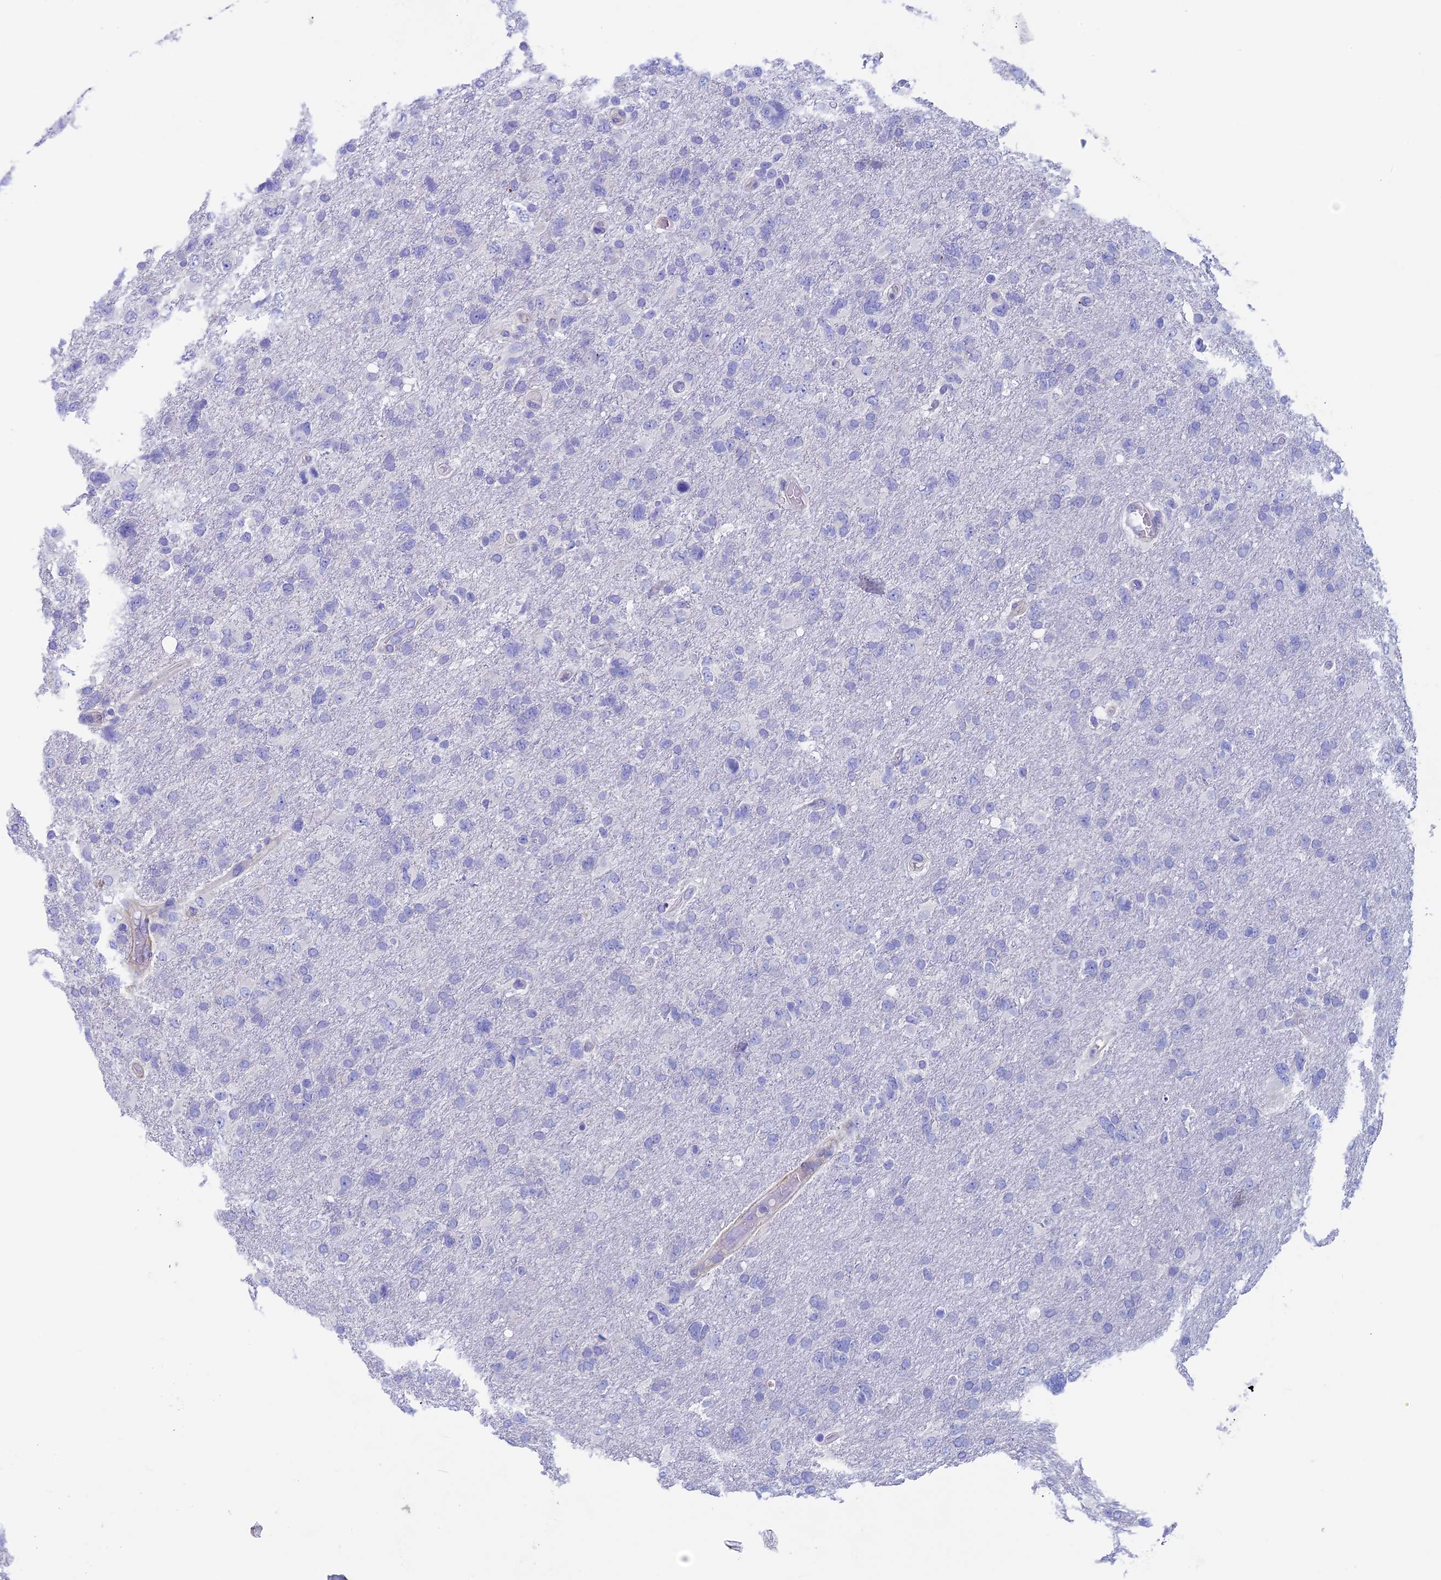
{"staining": {"intensity": "negative", "quantity": "none", "location": "none"}, "tissue": "glioma", "cell_type": "Tumor cells", "image_type": "cancer", "snomed": [{"axis": "morphology", "description": "Glioma, malignant, High grade"}, {"axis": "topography", "description": "Brain"}], "caption": "Immunohistochemistry (IHC) photomicrograph of human glioma stained for a protein (brown), which demonstrates no staining in tumor cells.", "gene": "ADH7", "patient": {"sex": "male", "age": 61}}